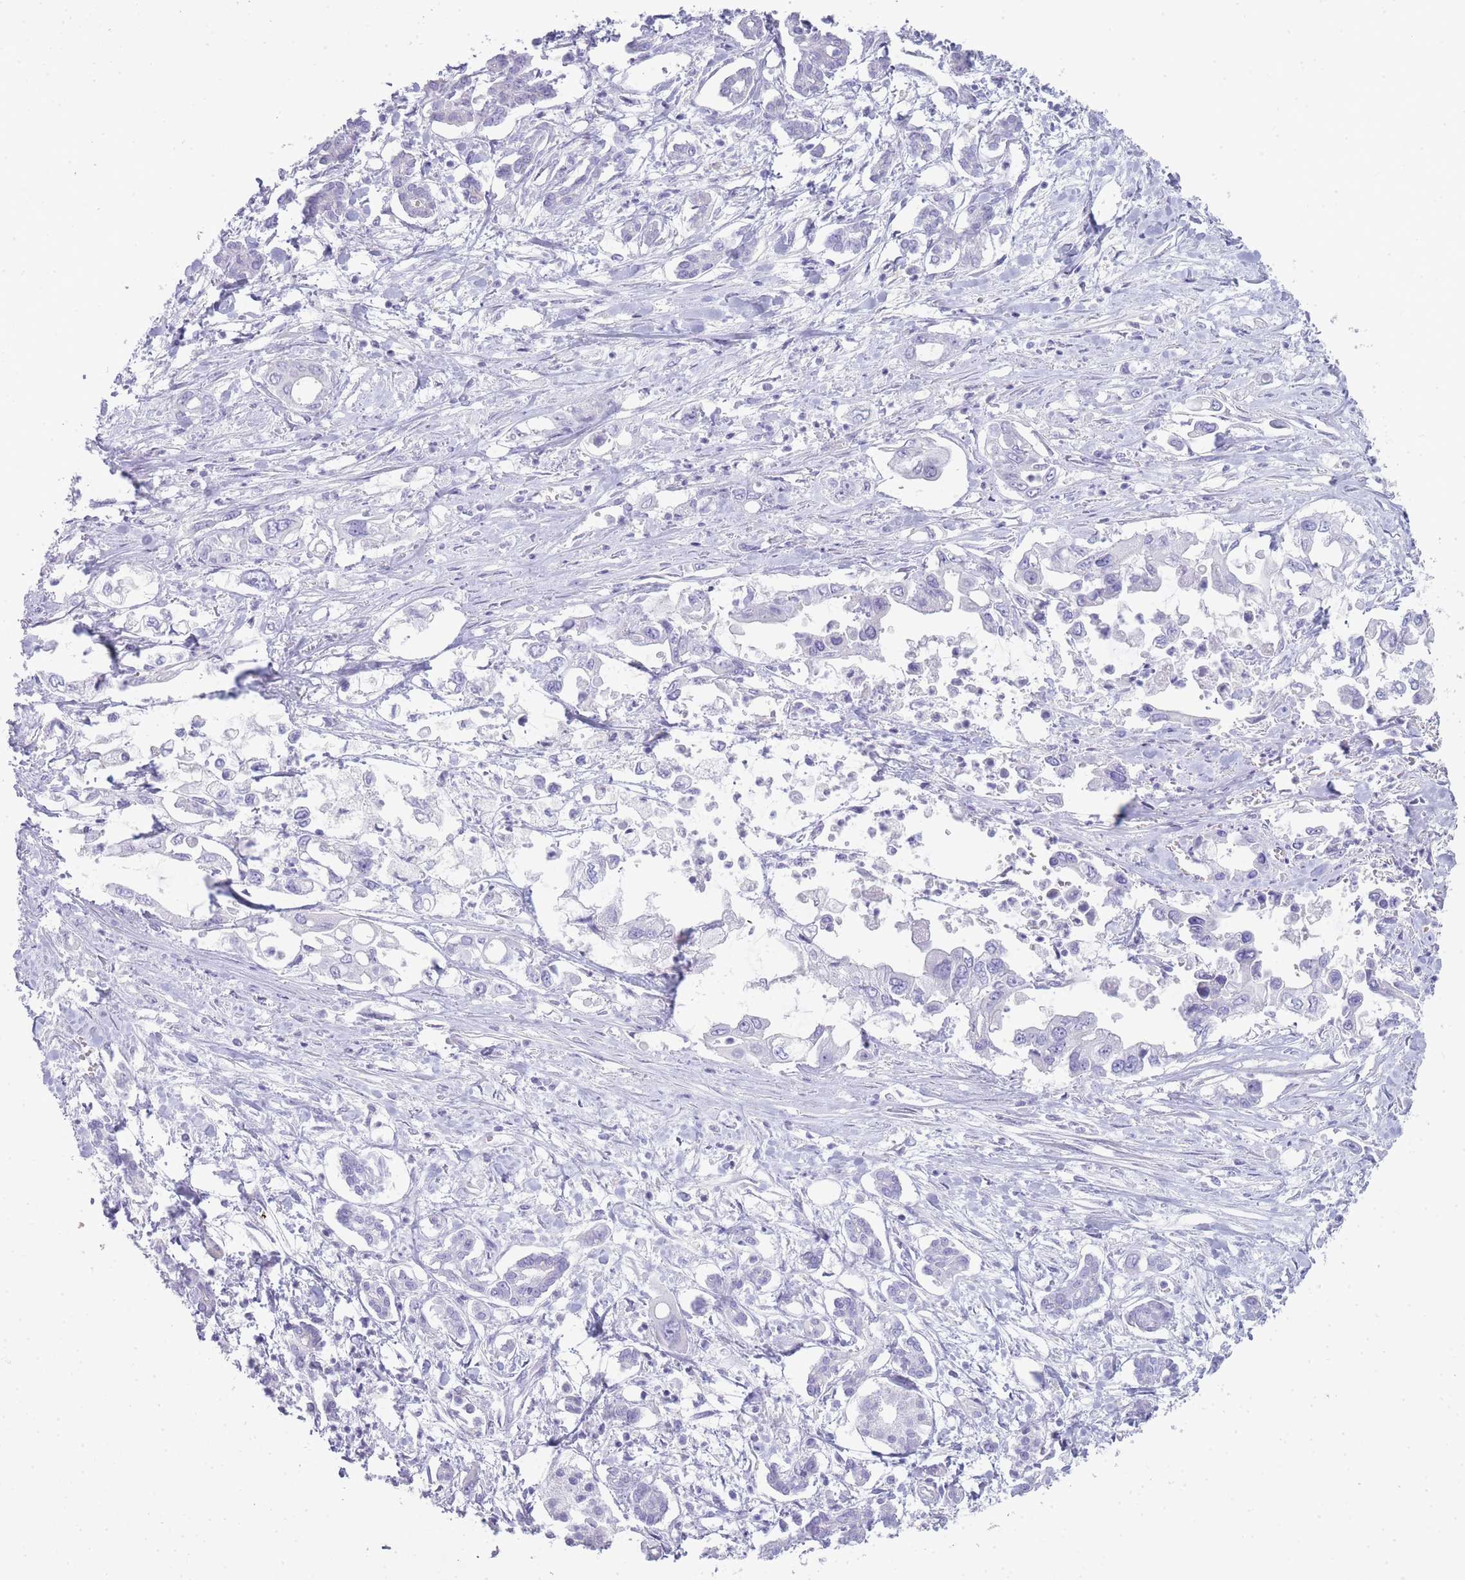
{"staining": {"intensity": "negative", "quantity": "none", "location": "none"}, "tissue": "pancreatic cancer", "cell_type": "Tumor cells", "image_type": "cancer", "snomed": [{"axis": "morphology", "description": "Adenocarcinoma, NOS"}, {"axis": "topography", "description": "Pancreas"}], "caption": "Pancreatic adenocarcinoma stained for a protein using IHC exhibits no positivity tumor cells.", "gene": "TCP11", "patient": {"sex": "male", "age": 61}}